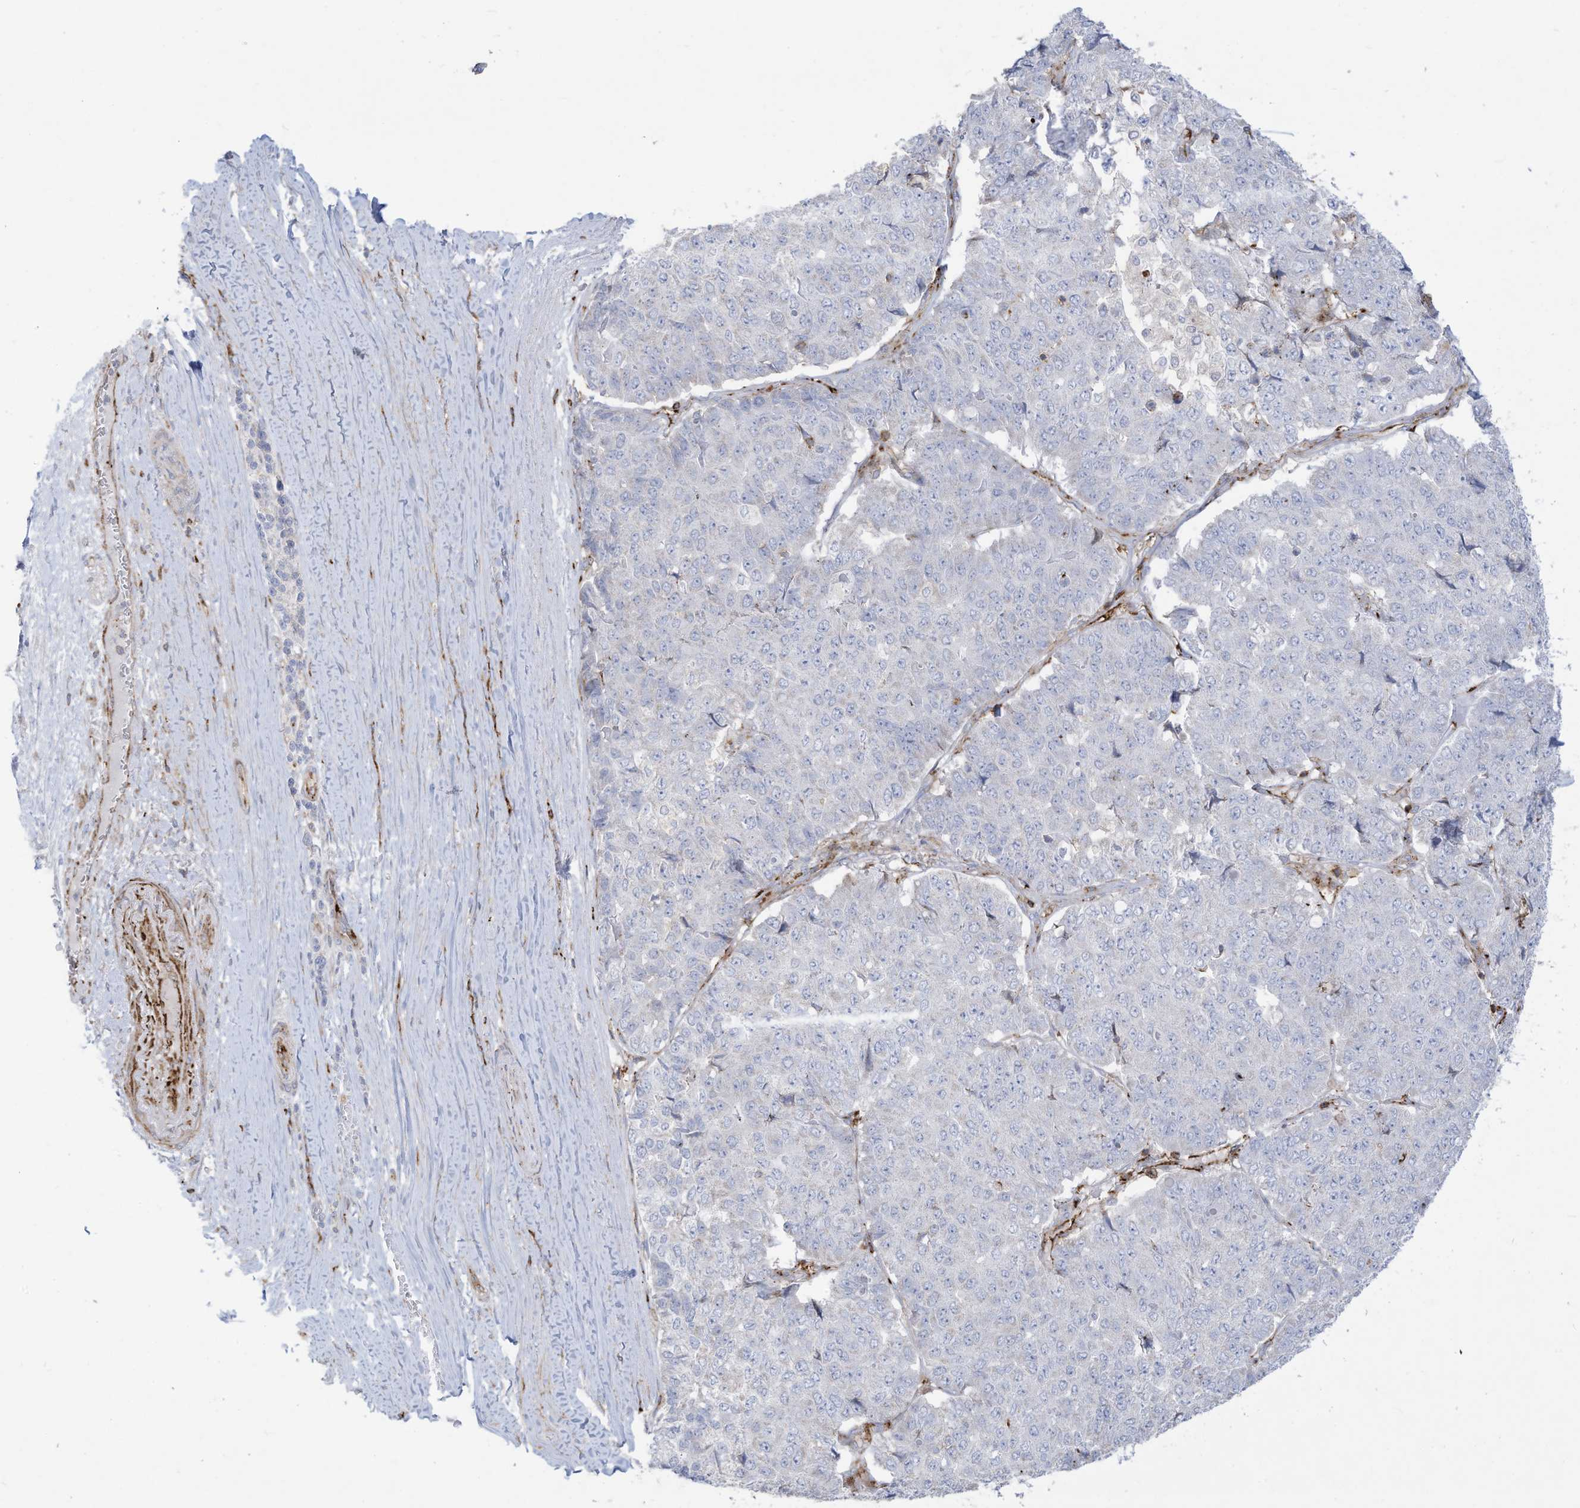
{"staining": {"intensity": "negative", "quantity": "none", "location": "none"}, "tissue": "pancreatic cancer", "cell_type": "Tumor cells", "image_type": "cancer", "snomed": [{"axis": "morphology", "description": "Adenocarcinoma, NOS"}, {"axis": "topography", "description": "Pancreas"}], "caption": "Immunohistochemistry image of pancreatic cancer stained for a protein (brown), which demonstrates no expression in tumor cells.", "gene": "THNSL2", "patient": {"sex": "male", "age": 50}}